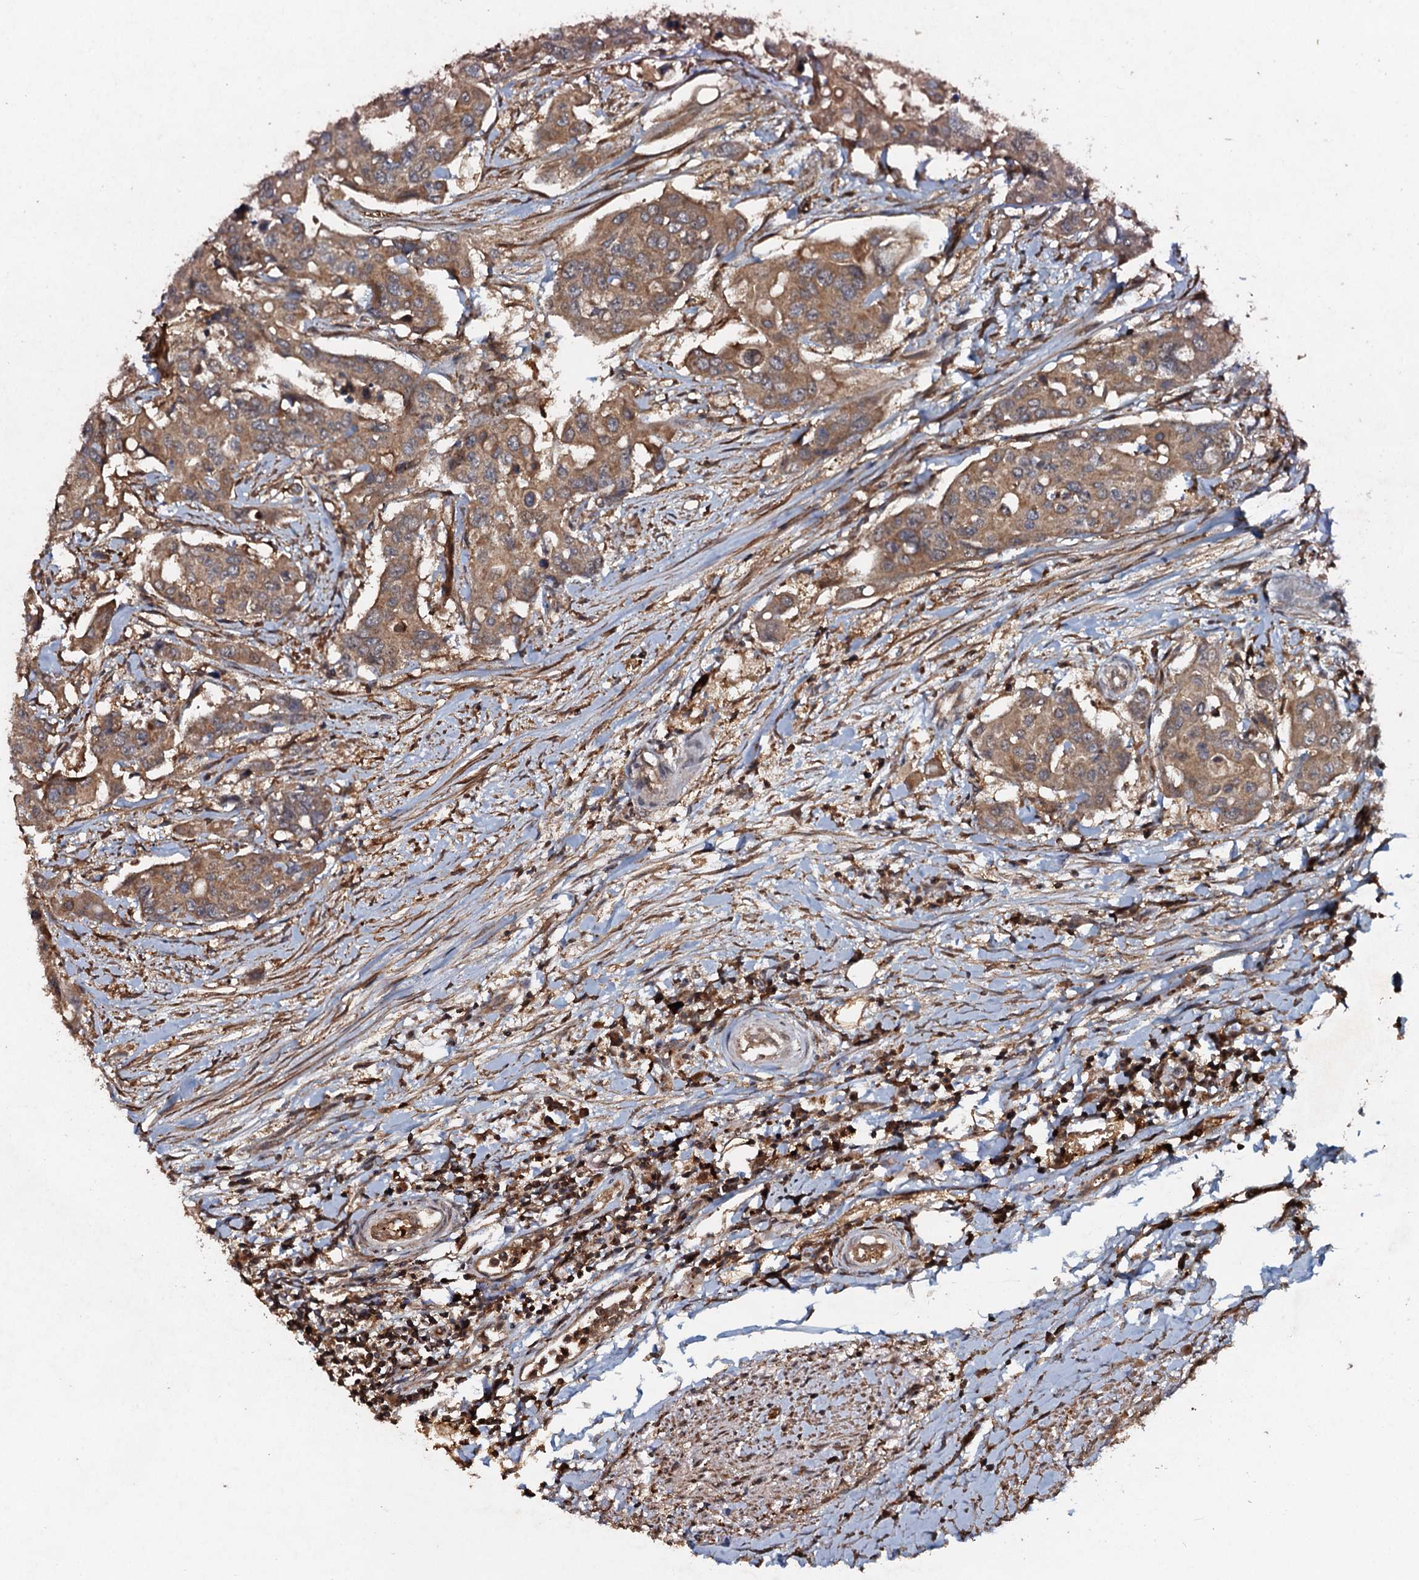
{"staining": {"intensity": "moderate", "quantity": ">75%", "location": "cytoplasmic/membranous"}, "tissue": "colorectal cancer", "cell_type": "Tumor cells", "image_type": "cancer", "snomed": [{"axis": "morphology", "description": "Adenocarcinoma, NOS"}, {"axis": "topography", "description": "Colon"}], "caption": "A medium amount of moderate cytoplasmic/membranous positivity is present in approximately >75% of tumor cells in colorectal cancer tissue.", "gene": "ADGRG3", "patient": {"sex": "male", "age": 77}}